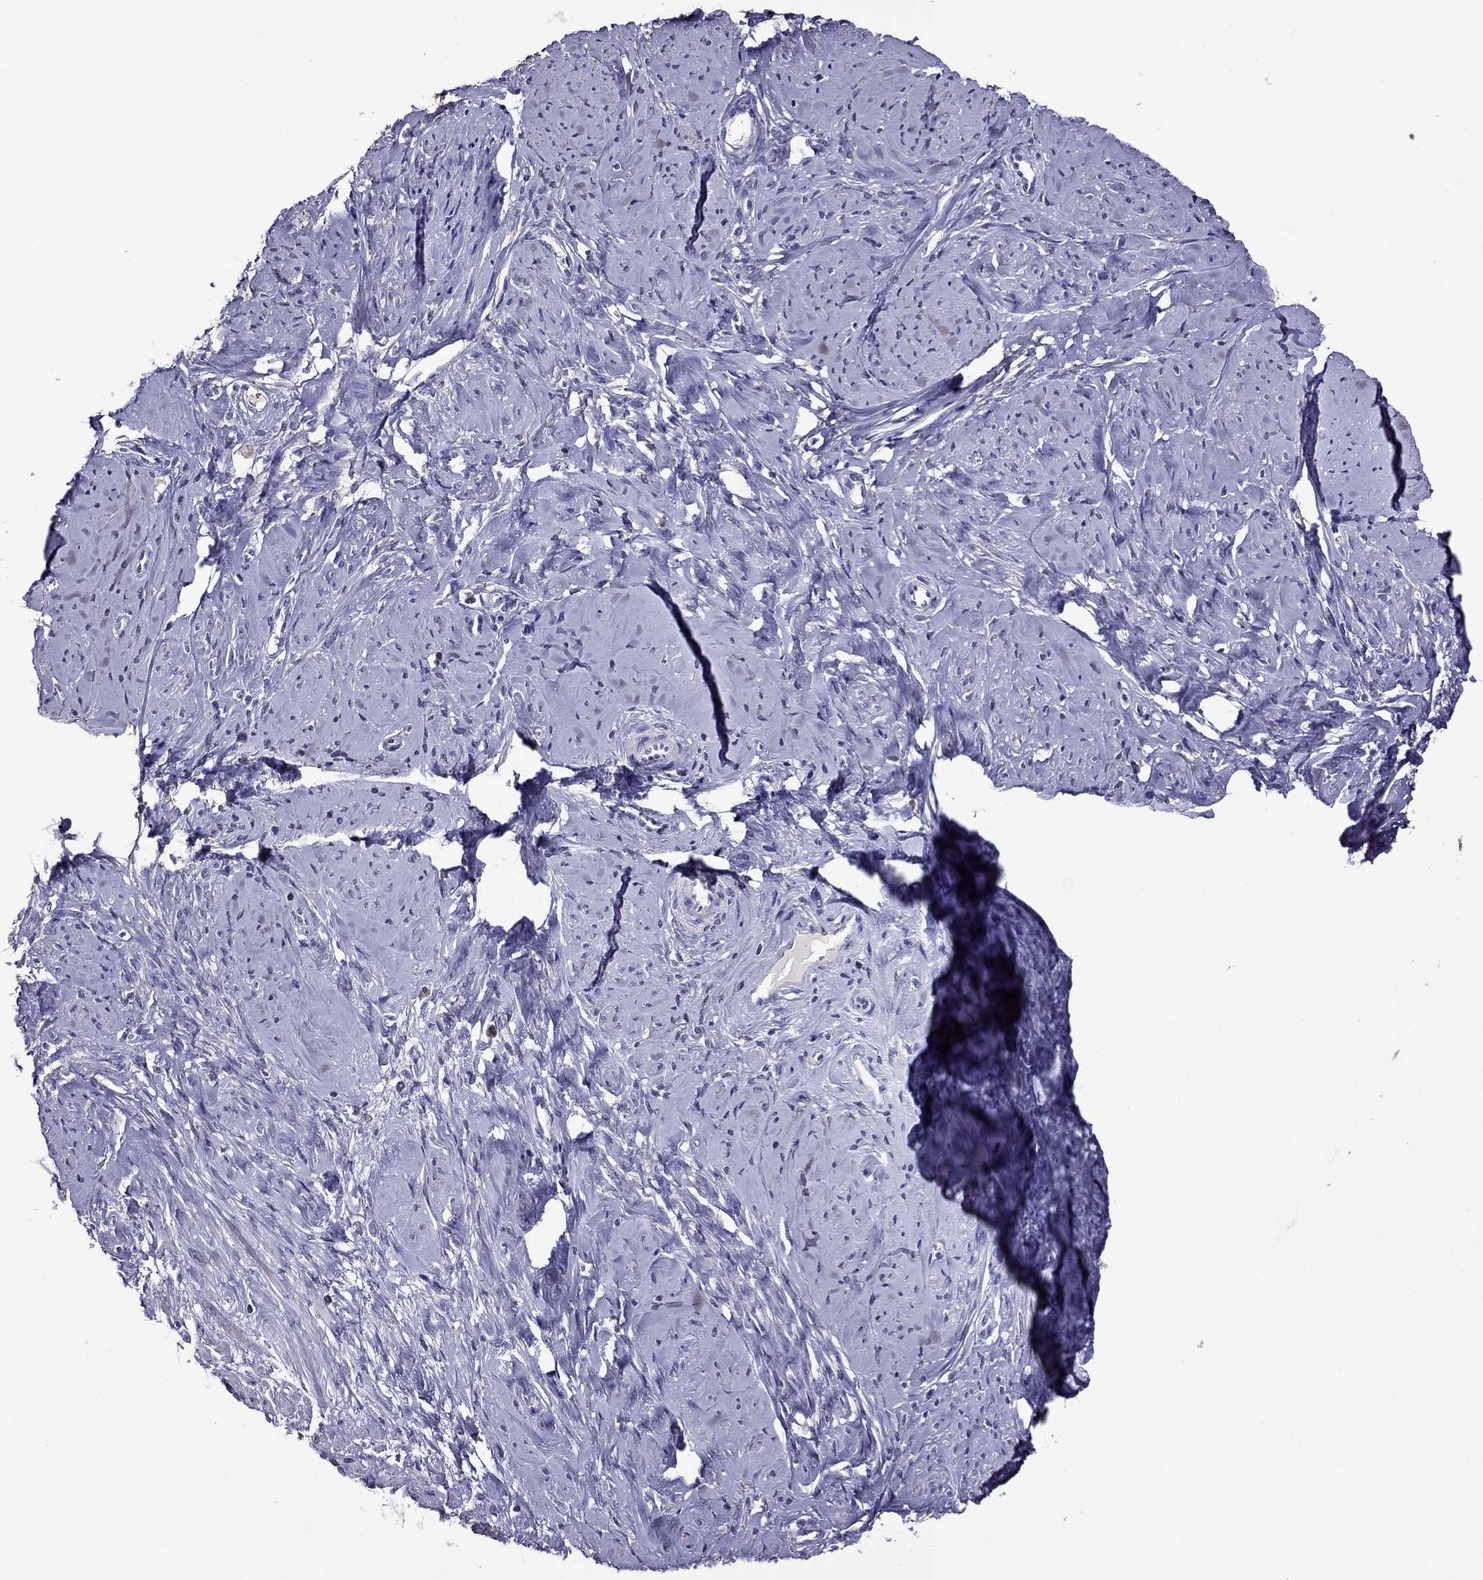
{"staining": {"intensity": "negative", "quantity": "none", "location": "none"}, "tissue": "smooth muscle", "cell_type": "Smooth muscle cells", "image_type": "normal", "snomed": [{"axis": "morphology", "description": "Normal tissue, NOS"}, {"axis": "topography", "description": "Smooth muscle"}], "caption": "IHC image of benign smooth muscle stained for a protein (brown), which demonstrates no staining in smooth muscle cells.", "gene": "NKX3", "patient": {"sex": "female", "age": 48}}